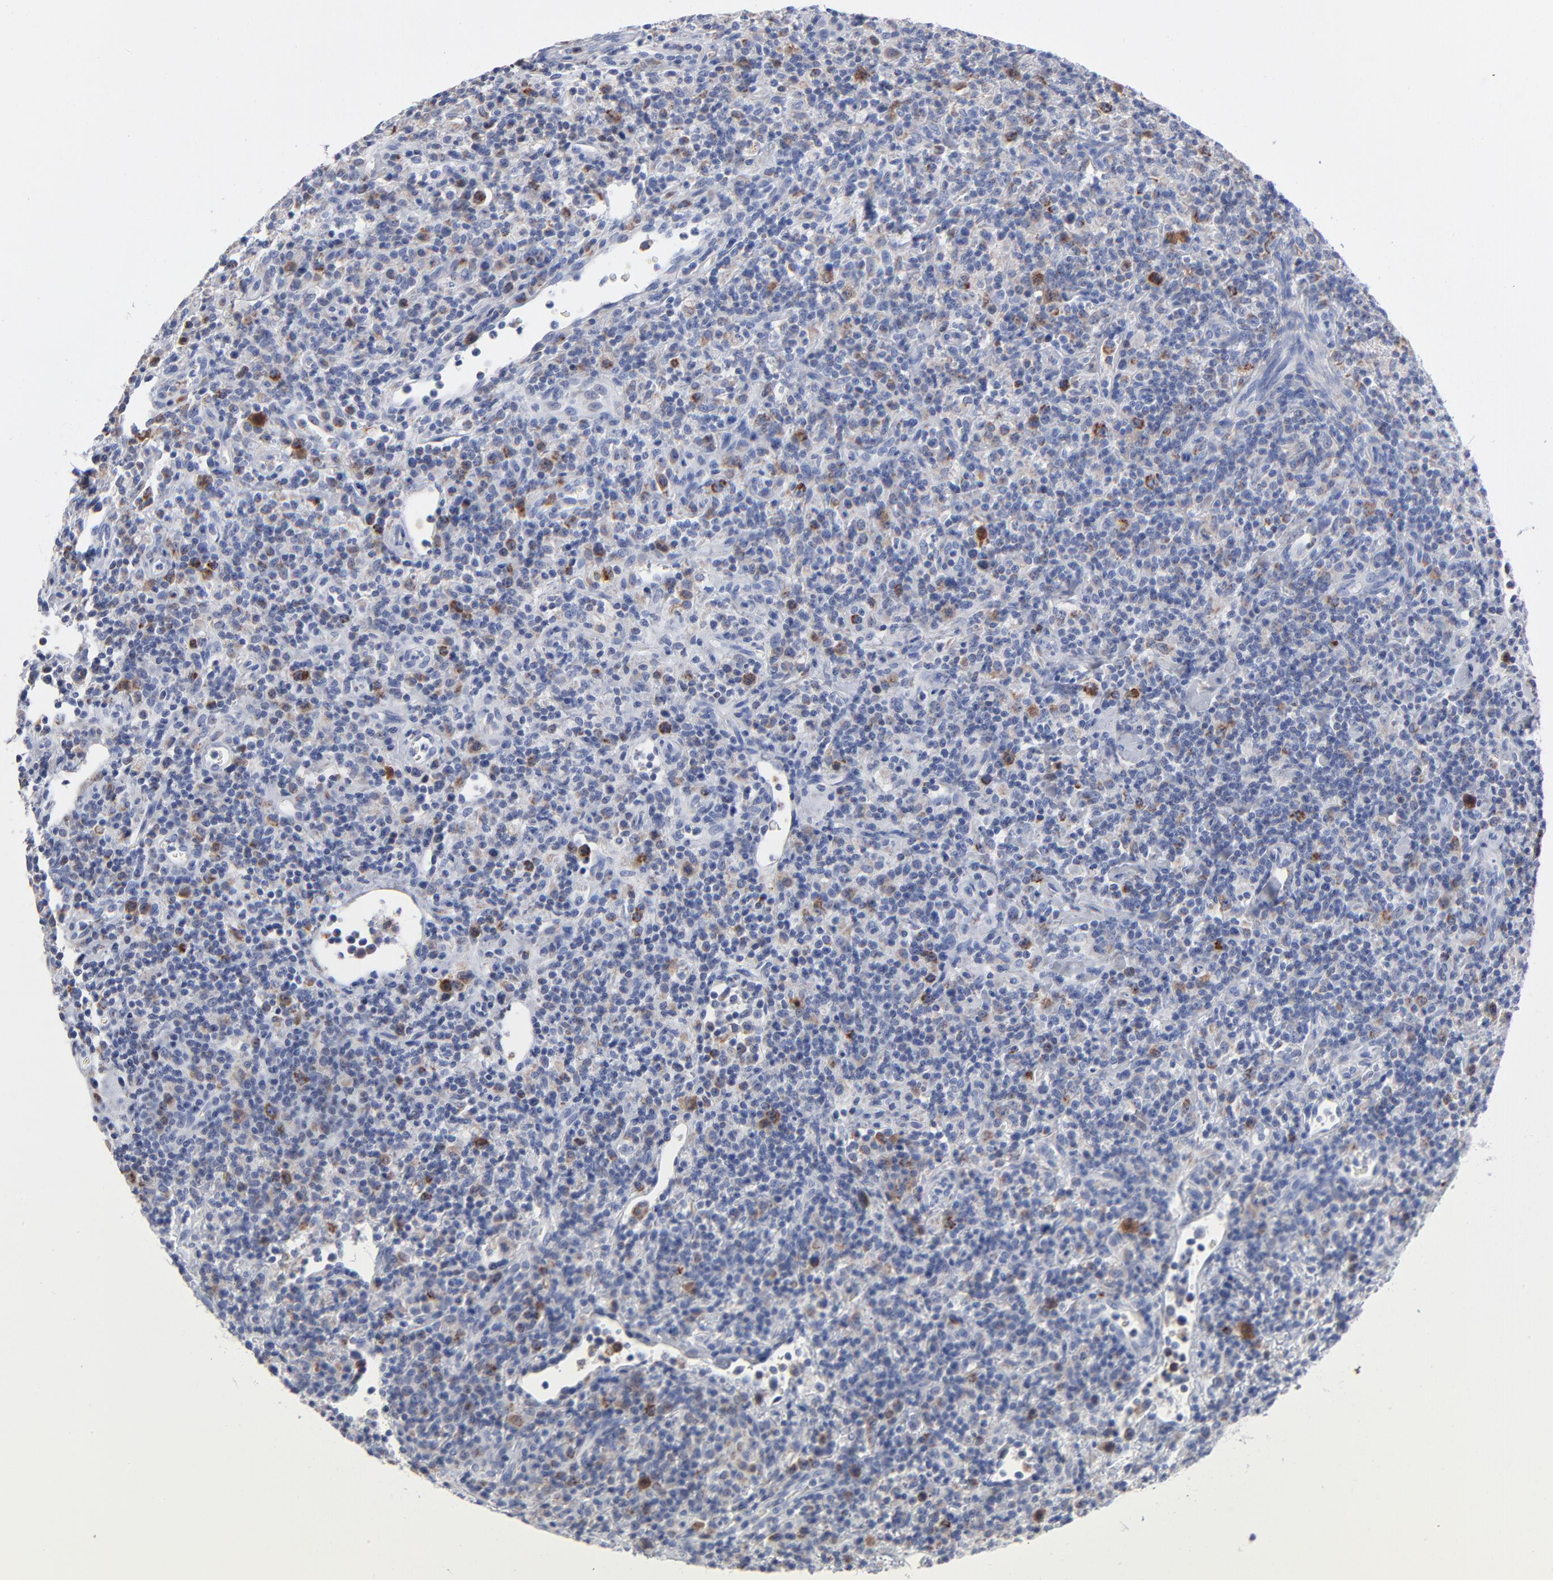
{"staining": {"intensity": "moderate", "quantity": "<25%", "location": "cytoplasmic/membranous"}, "tissue": "lymphoma", "cell_type": "Tumor cells", "image_type": "cancer", "snomed": [{"axis": "morphology", "description": "Hodgkin's disease, NOS"}, {"axis": "topography", "description": "Lymph node"}], "caption": "Tumor cells demonstrate moderate cytoplasmic/membranous expression in approximately <25% of cells in Hodgkin's disease. (Brightfield microscopy of DAB IHC at high magnification).", "gene": "CHCHD10", "patient": {"sex": "male", "age": 65}}